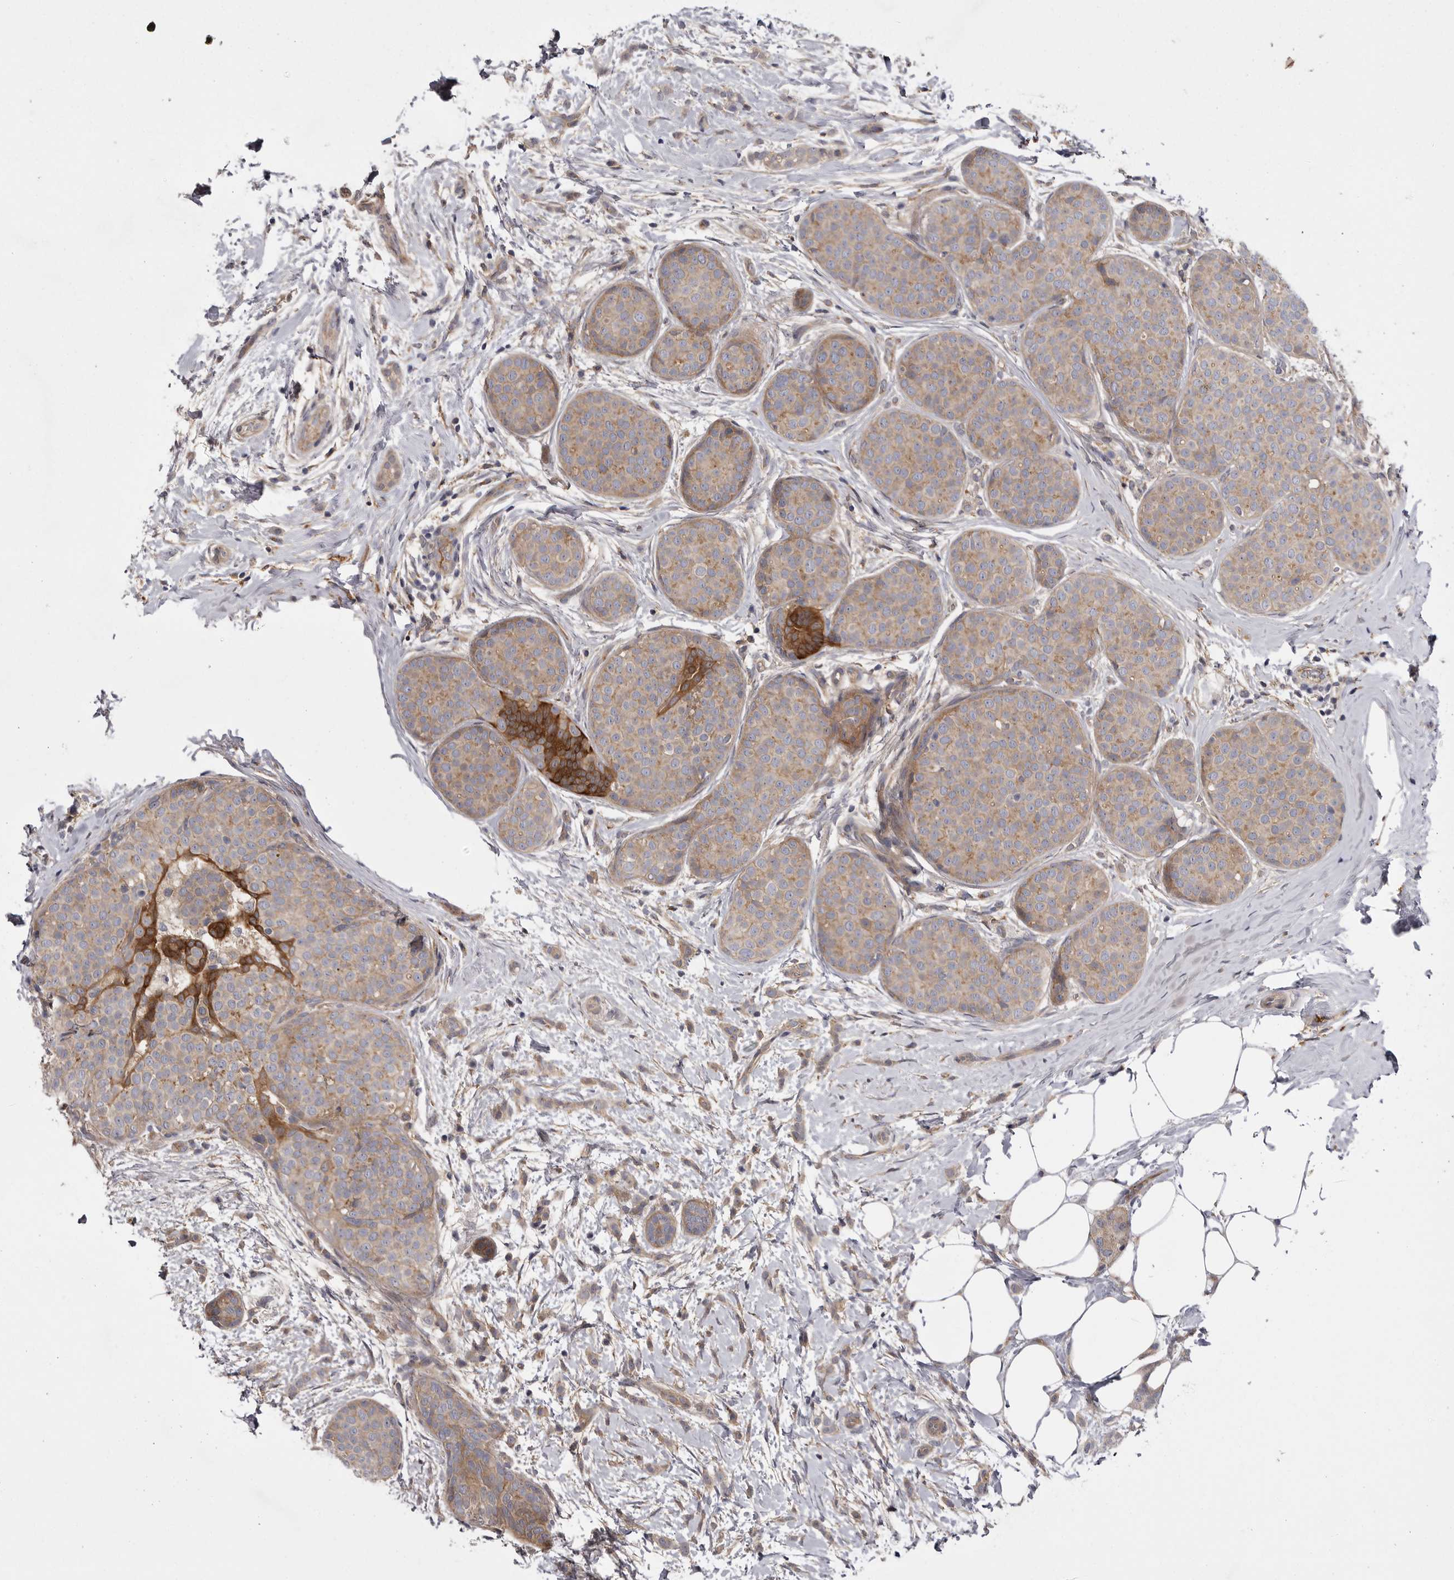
{"staining": {"intensity": "weak", "quantity": ">75%", "location": "cytoplasmic/membranous"}, "tissue": "breast cancer", "cell_type": "Tumor cells", "image_type": "cancer", "snomed": [{"axis": "morphology", "description": "Lobular carcinoma, in situ"}, {"axis": "morphology", "description": "Lobular carcinoma"}, {"axis": "topography", "description": "Breast"}], "caption": "This is an image of immunohistochemistry (IHC) staining of breast lobular carcinoma in situ, which shows weak staining in the cytoplasmic/membranous of tumor cells.", "gene": "OSBPL9", "patient": {"sex": "female", "age": 41}}